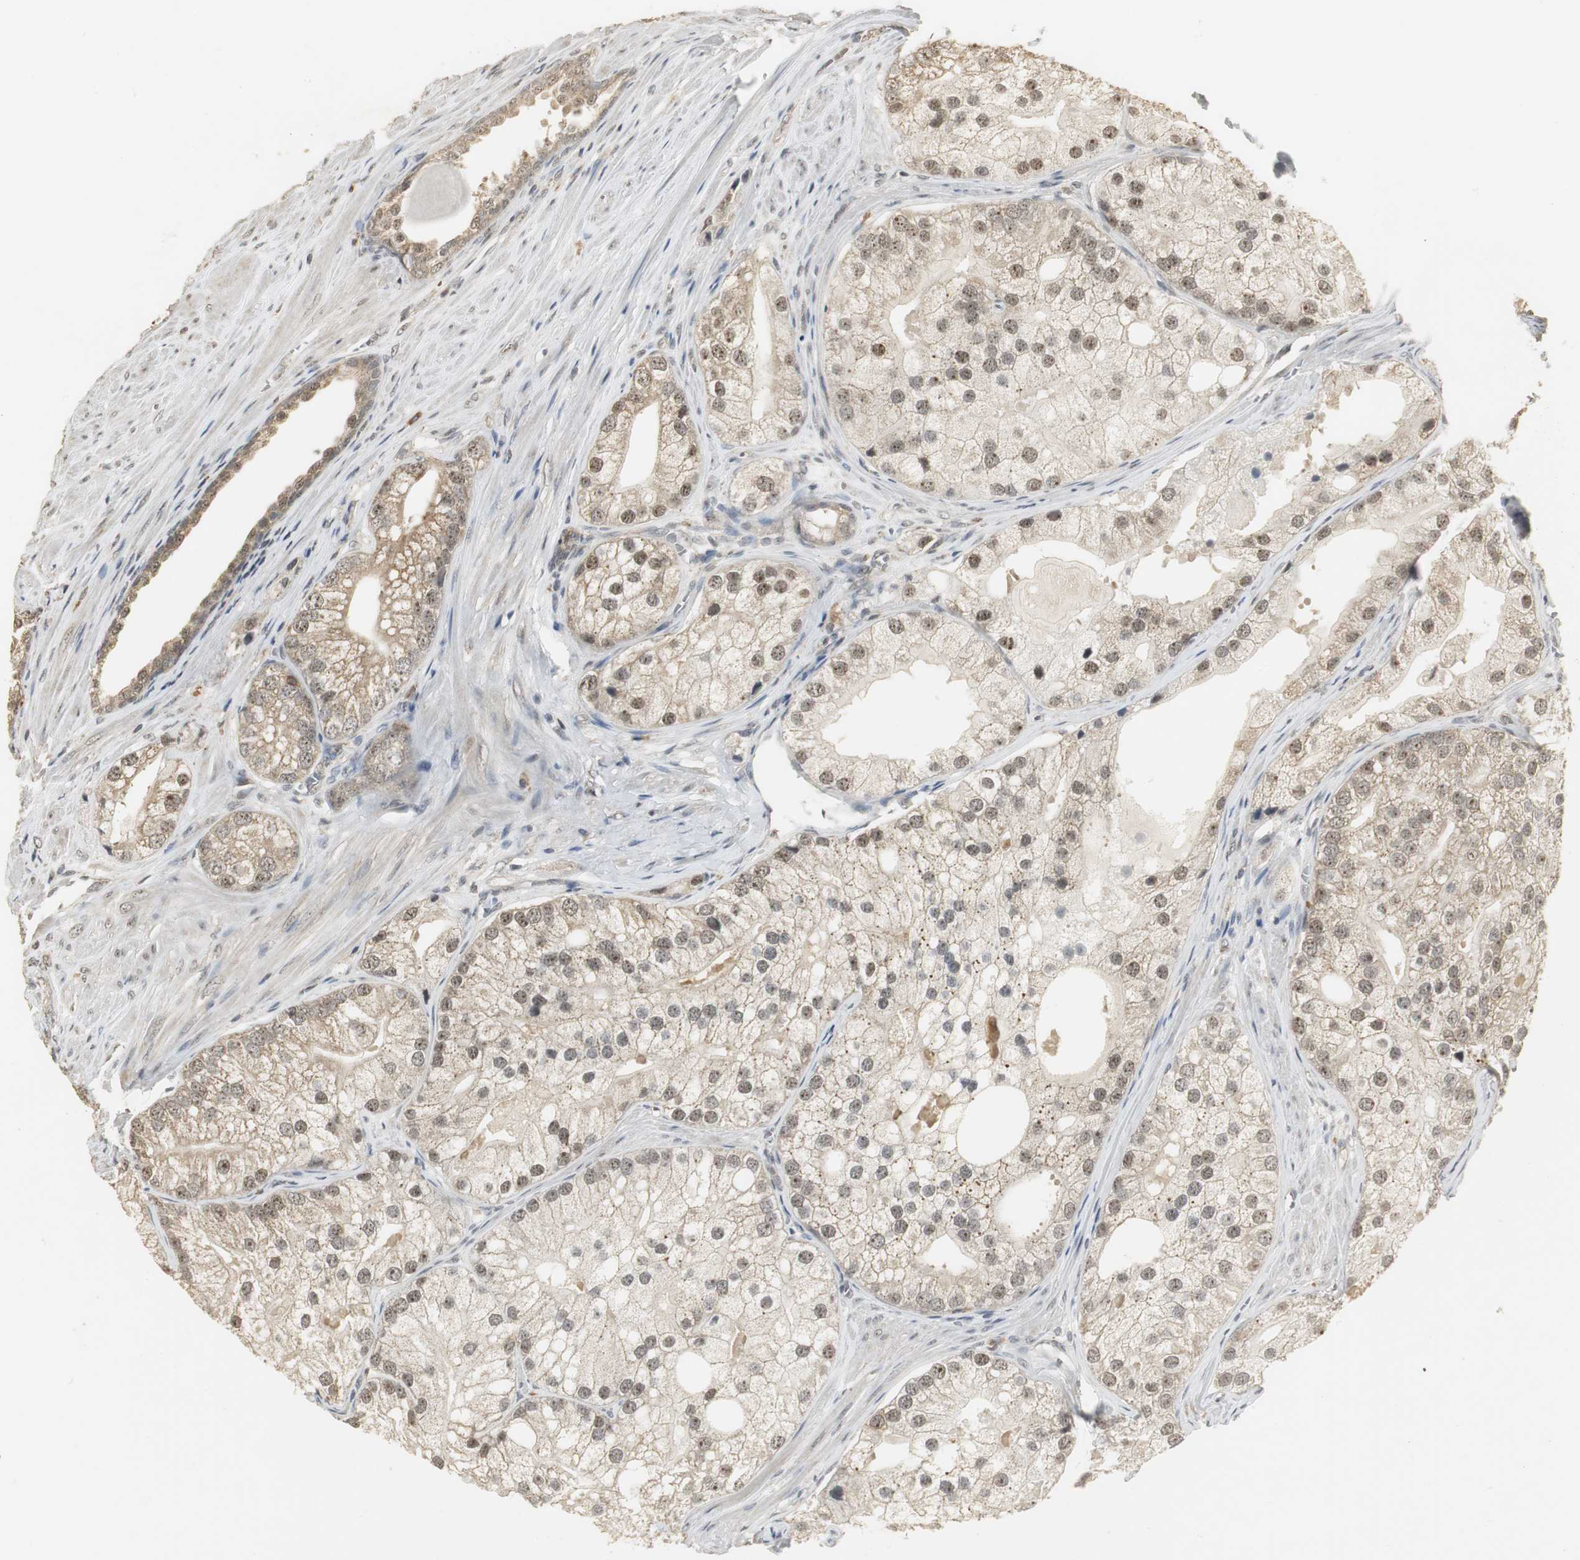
{"staining": {"intensity": "weak", "quantity": "25%-75%", "location": "cytoplasmic/membranous,nuclear"}, "tissue": "prostate cancer", "cell_type": "Tumor cells", "image_type": "cancer", "snomed": [{"axis": "morphology", "description": "Adenocarcinoma, Low grade"}, {"axis": "topography", "description": "Prostate"}], "caption": "Protein staining by IHC displays weak cytoplasmic/membranous and nuclear staining in approximately 25%-75% of tumor cells in prostate cancer. (IHC, brightfield microscopy, high magnification).", "gene": "ELOA", "patient": {"sex": "male", "age": 69}}